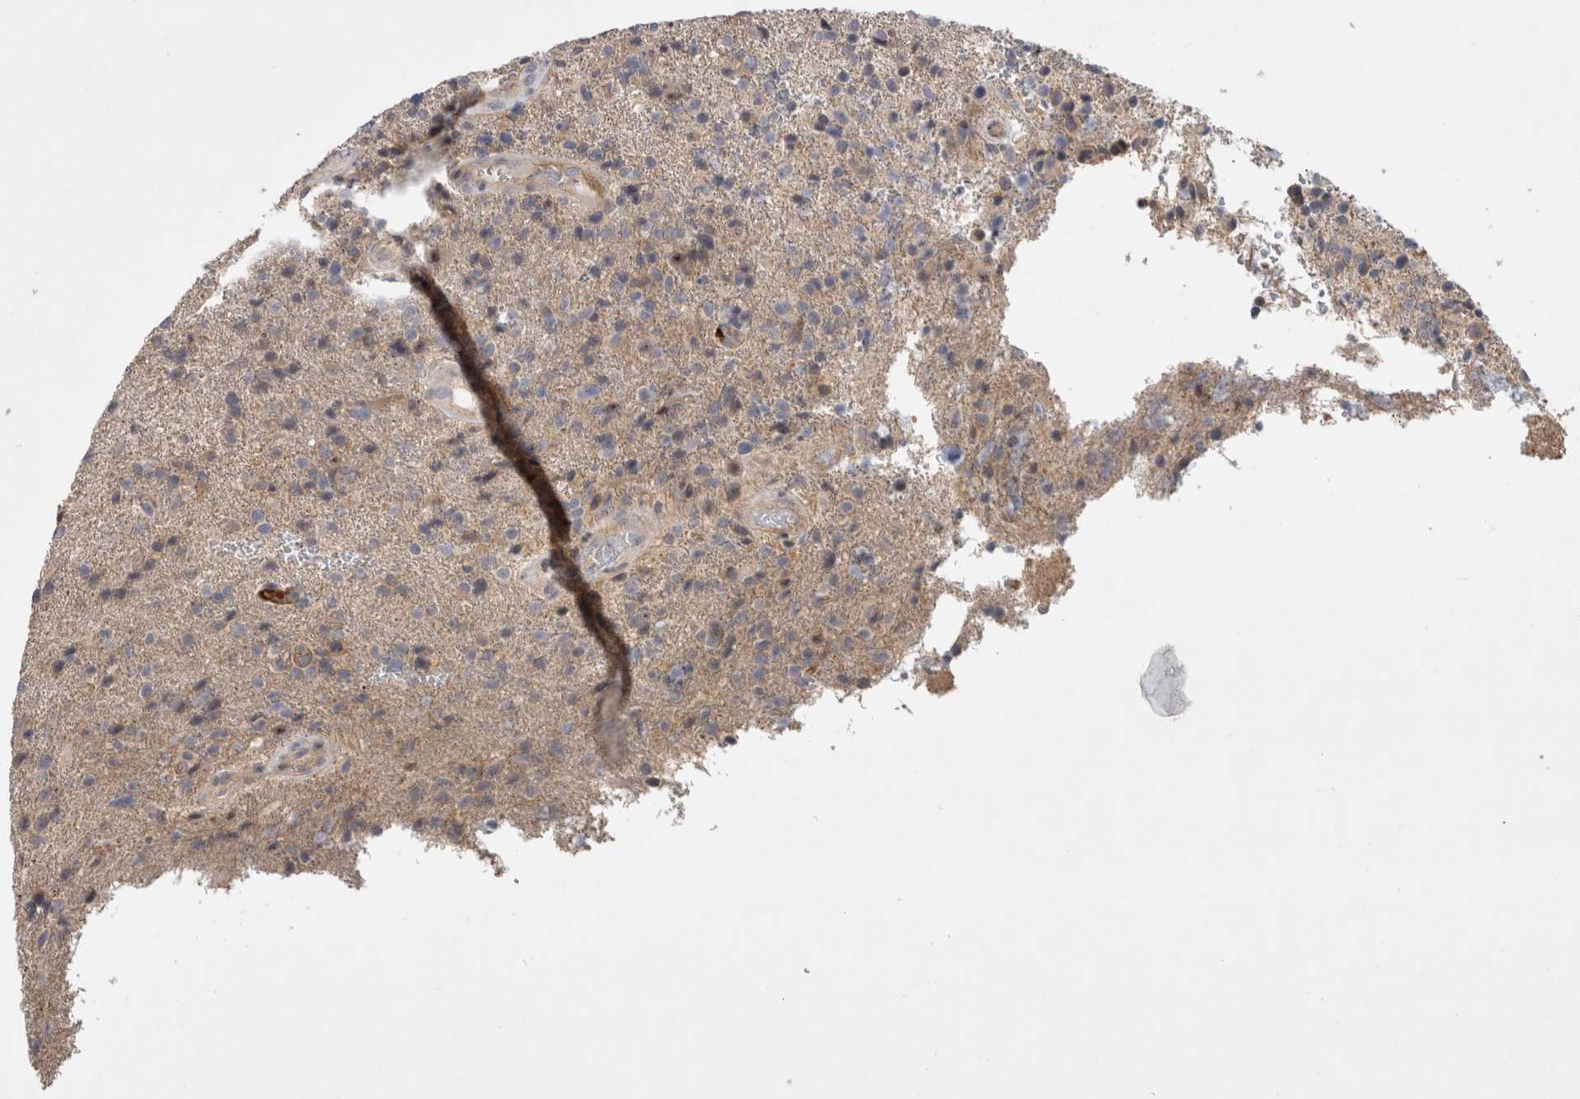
{"staining": {"intensity": "weak", "quantity": "<25%", "location": "cytoplasmic/membranous"}, "tissue": "glioma", "cell_type": "Tumor cells", "image_type": "cancer", "snomed": [{"axis": "morphology", "description": "Glioma, malignant, High grade"}, {"axis": "topography", "description": "Brain"}], "caption": "This is an IHC micrograph of human glioma. There is no staining in tumor cells.", "gene": "CERS3", "patient": {"sex": "male", "age": 72}}